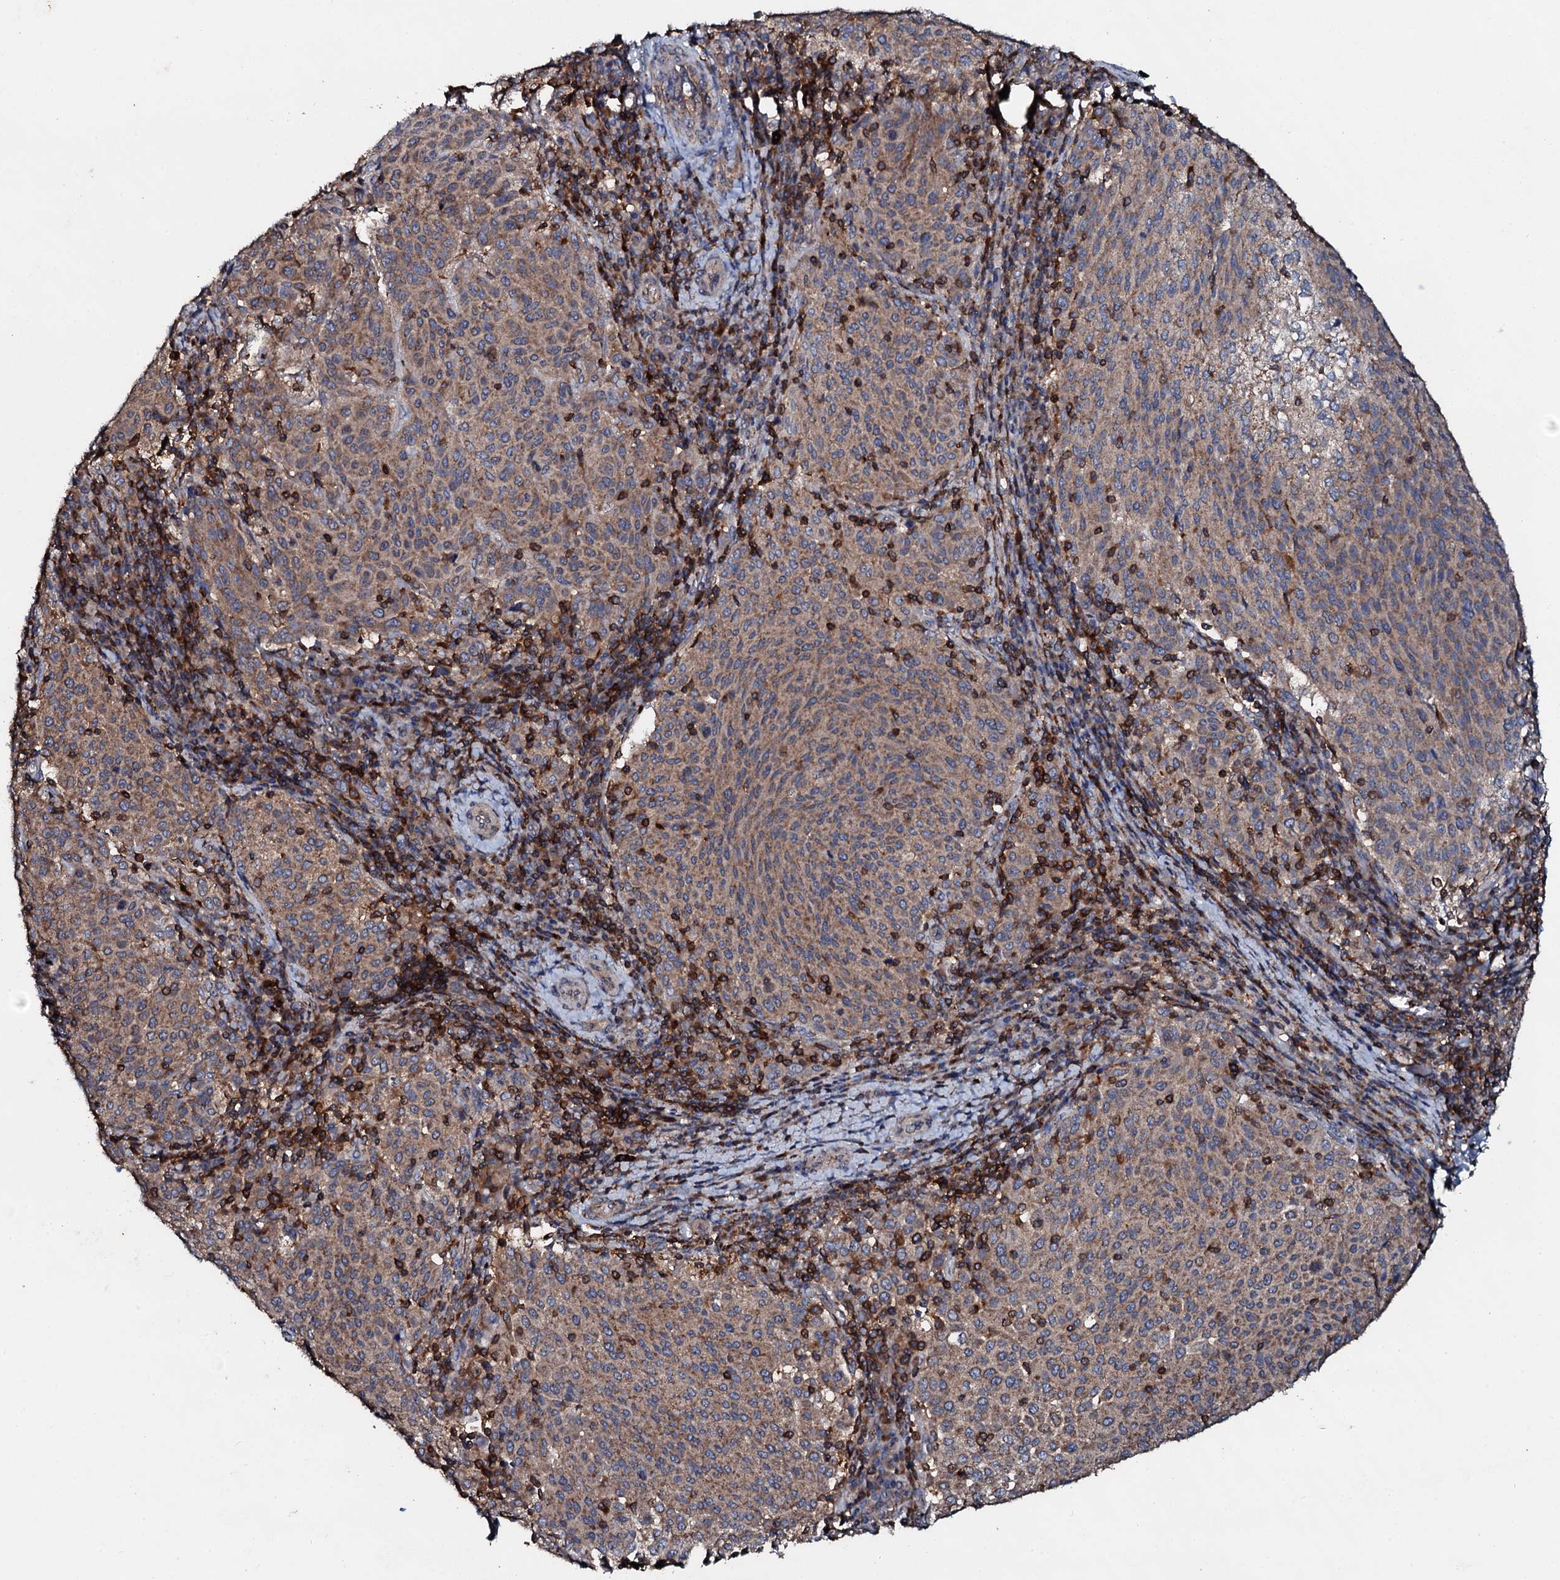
{"staining": {"intensity": "moderate", "quantity": ">75%", "location": "cytoplasmic/membranous"}, "tissue": "cervical cancer", "cell_type": "Tumor cells", "image_type": "cancer", "snomed": [{"axis": "morphology", "description": "Squamous cell carcinoma, NOS"}, {"axis": "topography", "description": "Cervix"}], "caption": "Immunohistochemistry (IHC) (DAB (3,3'-diaminobenzidine)) staining of squamous cell carcinoma (cervical) shows moderate cytoplasmic/membranous protein positivity in approximately >75% of tumor cells. Nuclei are stained in blue.", "gene": "GRK2", "patient": {"sex": "female", "age": 46}}